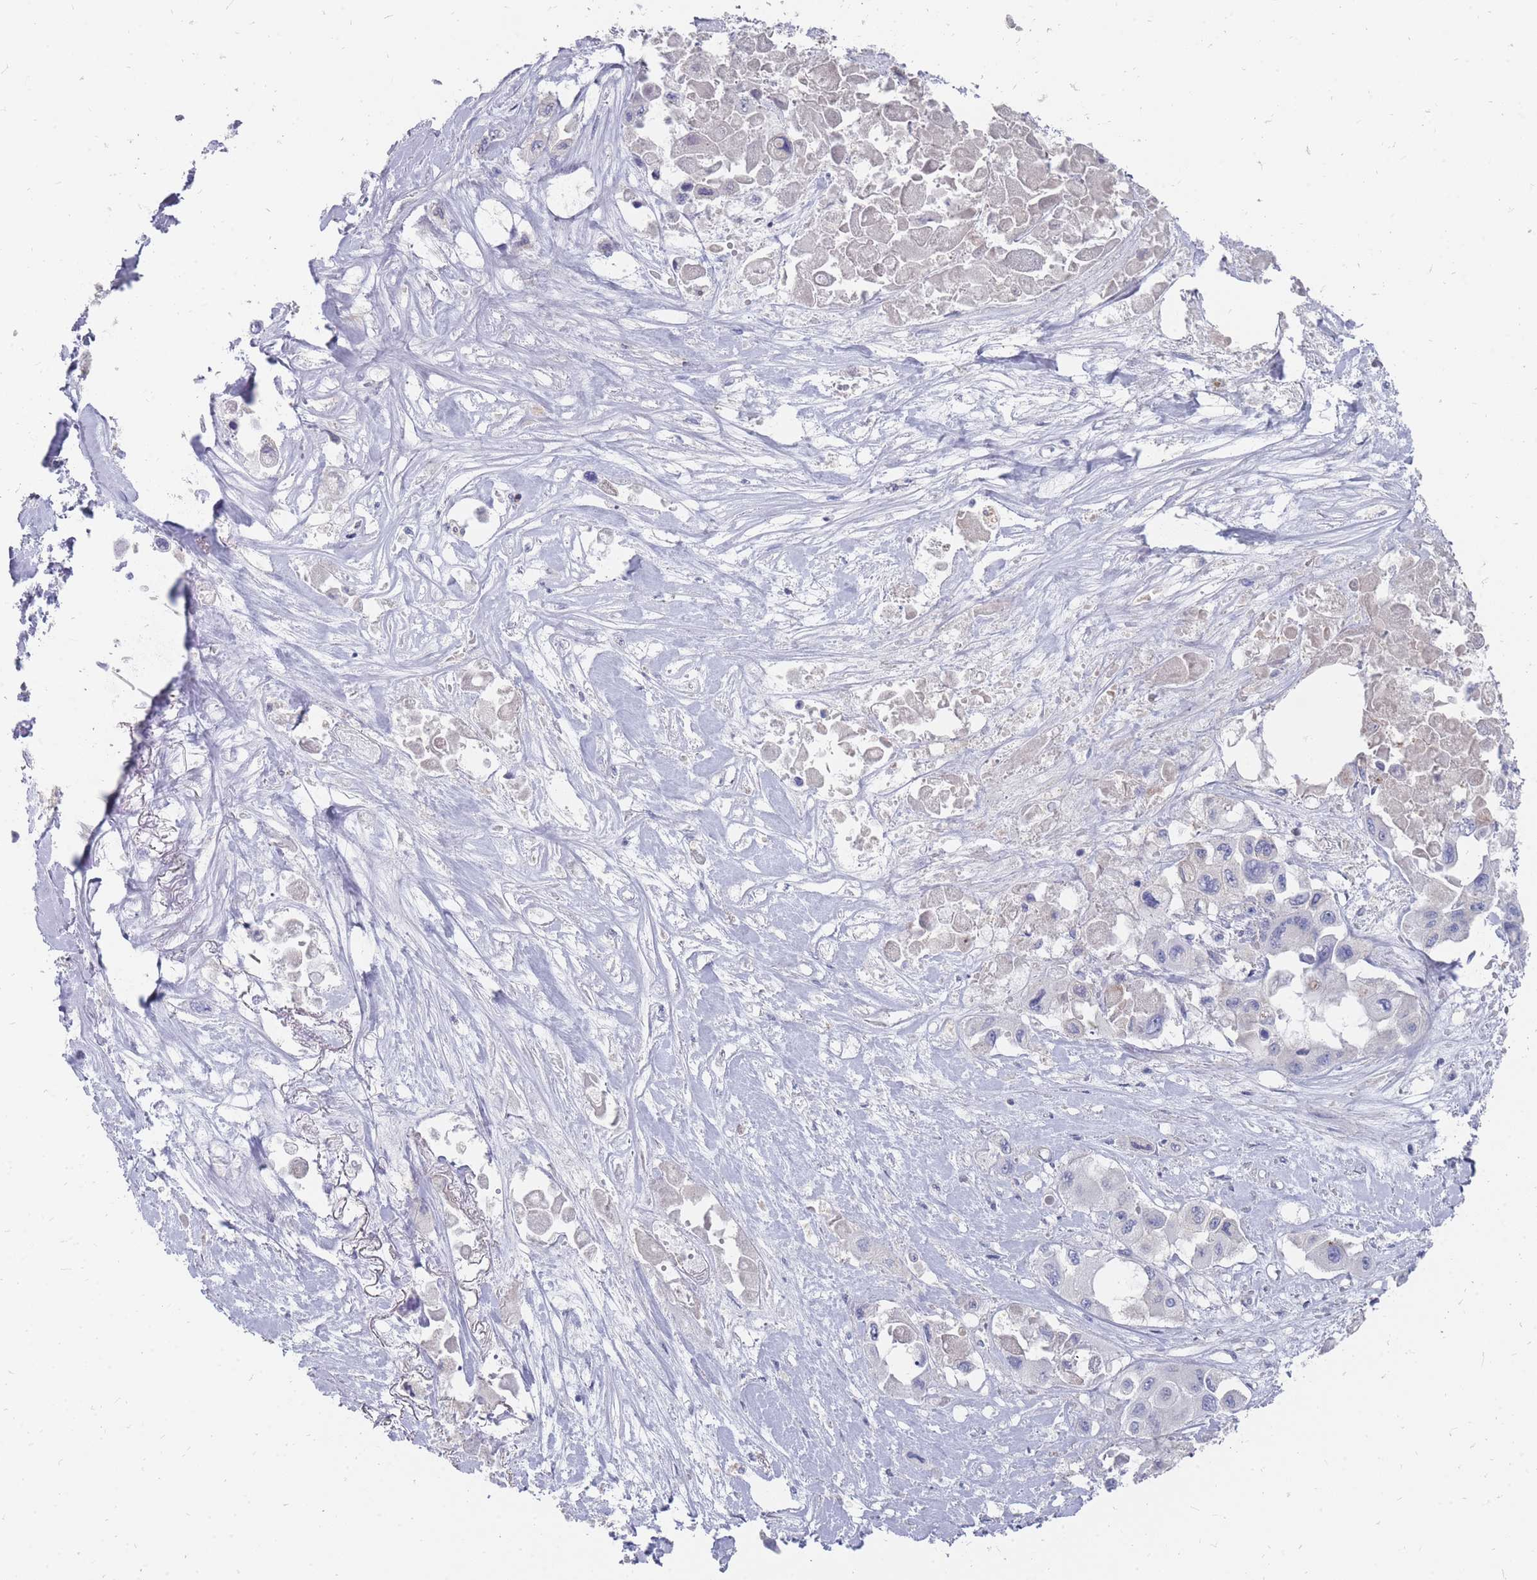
{"staining": {"intensity": "negative", "quantity": "none", "location": "none"}, "tissue": "pancreatic cancer", "cell_type": "Tumor cells", "image_type": "cancer", "snomed": [{"axis": "morphology", "description": "Adenocarcinoma, NOS"}, {"axis": "topography", "description": "Pancreas"}], "caption": "Immunohistochemistry (IHC) histopathology image of human pancreatic cancer (adenocarcinoma) stained for a protein (brown), which shows no expression in tumor cells.", "gene": "OTULINL", "patient": {"sex": "male", "age": 92}}